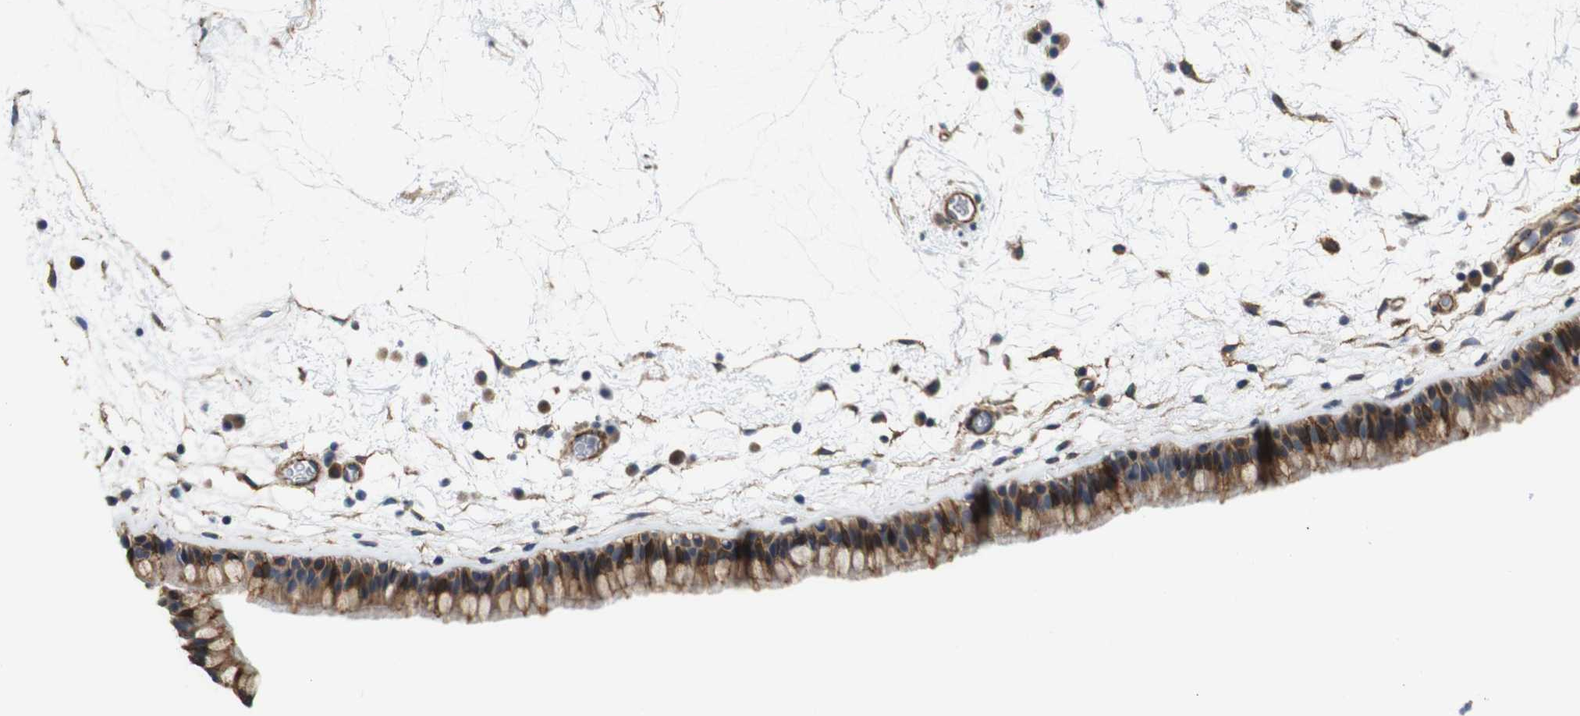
{"staining": {"intensity": "strong", "quantity": ">75%", "location": "cytoplasmic/membranous"}, "tissue": "nasopharynx", "cell_type": "Respiratory epithelial cells", "image_type": "normal", "snomed": [{"axis": "morphology", "description": "Normal tissue, NOS"}, {"axis": "morphology", "description": "Inflammation, NOS"}, {"axis": "topography", "description": "Nasopharynx"}], "caption": "An immunohistochemistry photomicrograph of benign tissue is shown. Protein staining in brown labels strong cytoplasmic/membranous positivity in nasopharynx within respiratory epithelial cells. (DAB = brown stain, brightfield microscopy at high magnification).", "gene": "GGT7", "patient": {"sex": "male", "age": 48}}